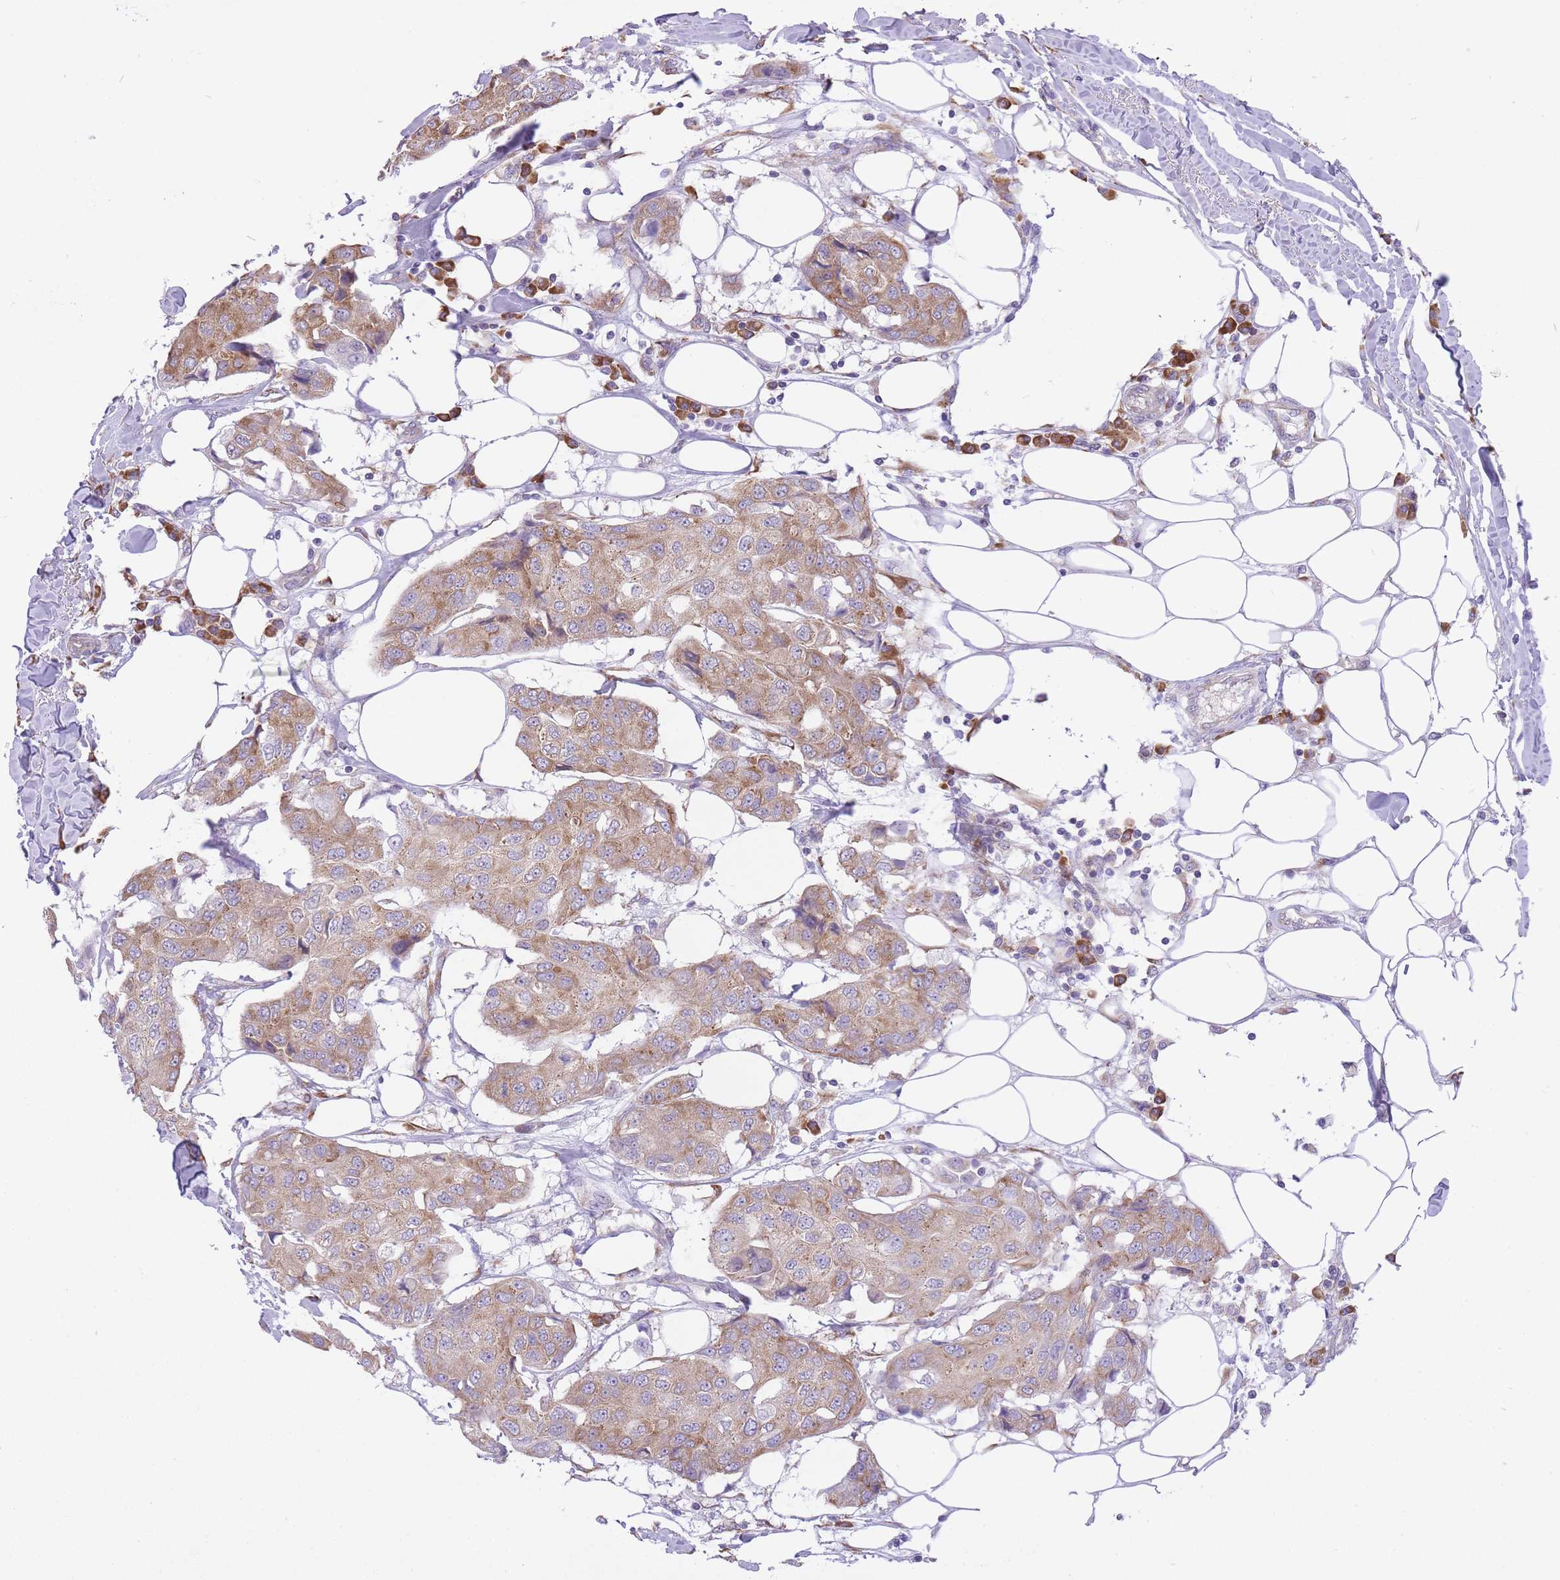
{"staining": {"intensity": "moderate", "quantity": ">75%", "location": "cytoplasmic/membranous"}, "tissue": "breast cancer", "cell_type": "Tumor cells", "image_type": "cancer", "snomed": [{"axis": "morphology", "description": "Duct carcinoma"}, {"axis": "topography", "description": "Breast"}], "caption": "Immunohistochemistry of breast intraductal carcinoma displays medium levels of moderate cytoplasmic/membranous staining in about >75% of tumor cells.", "gene": "ZNF501", "patient": {"sex": "female", "age": 80}}